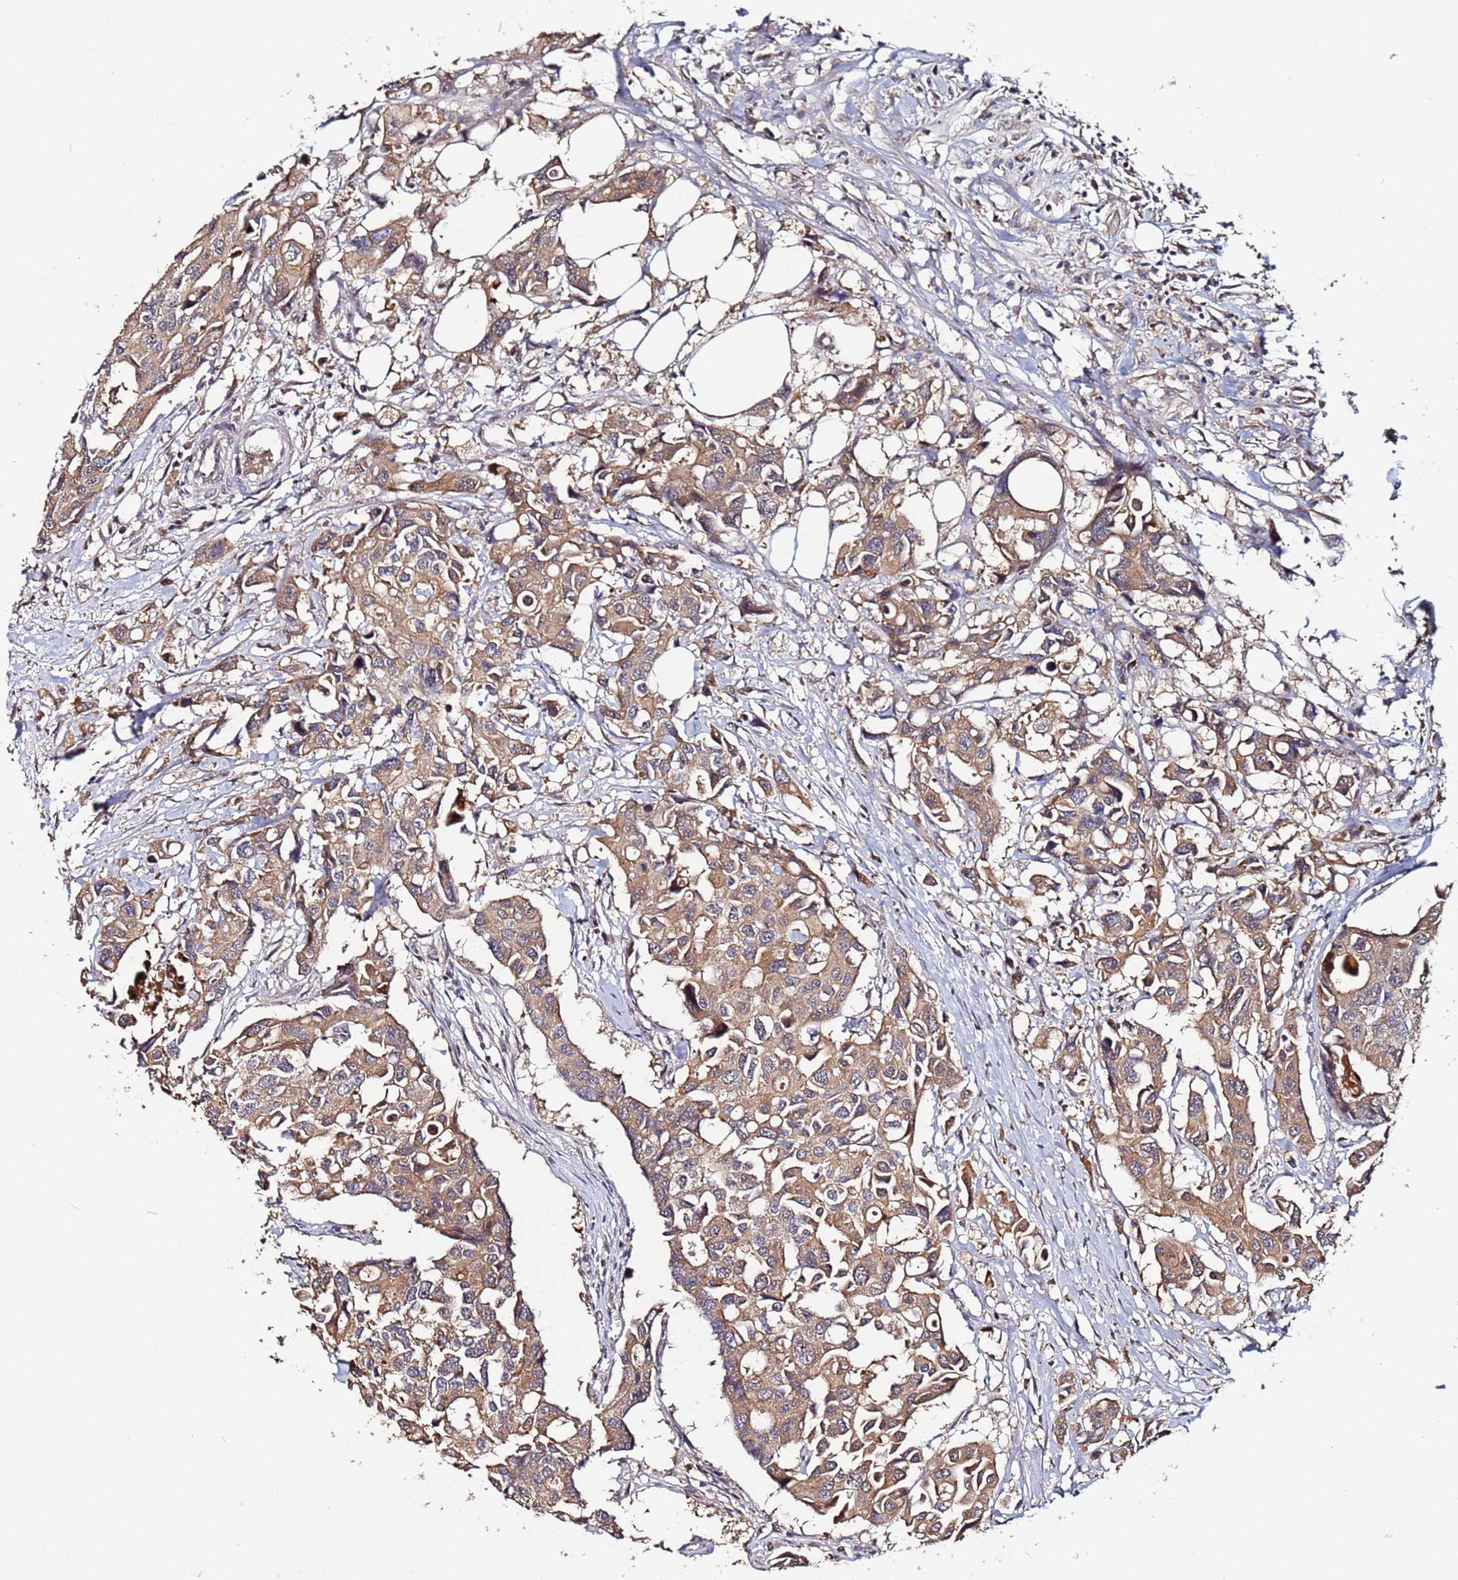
{"staining": {"intensity": "moderate", "quantity": ">75%", "location": "cytoplasmic/membranous"}, "tissue": "colorectal cancer", "cell_type": "Tumor cells", "image_type": "cancer", "snomed": [{"axis": "morphology", "description": "Adenocarcinoma, NOS"}, {"axis": "topography", "description": "Colon"}], "caption": "Immunohistochemistry (IHC) micrograph of neoplastic tissue: human colorectal cancer (adenocarcinoma) stained using IHC reveals medium levels of moderate protein expression localized specifically in the cytoplasmic/membranous of tumor cells, appearing as a cytoplasmic/membranous brown color.", "gene": "OSER1", "patient": {"sex": "male", "age": 77}}